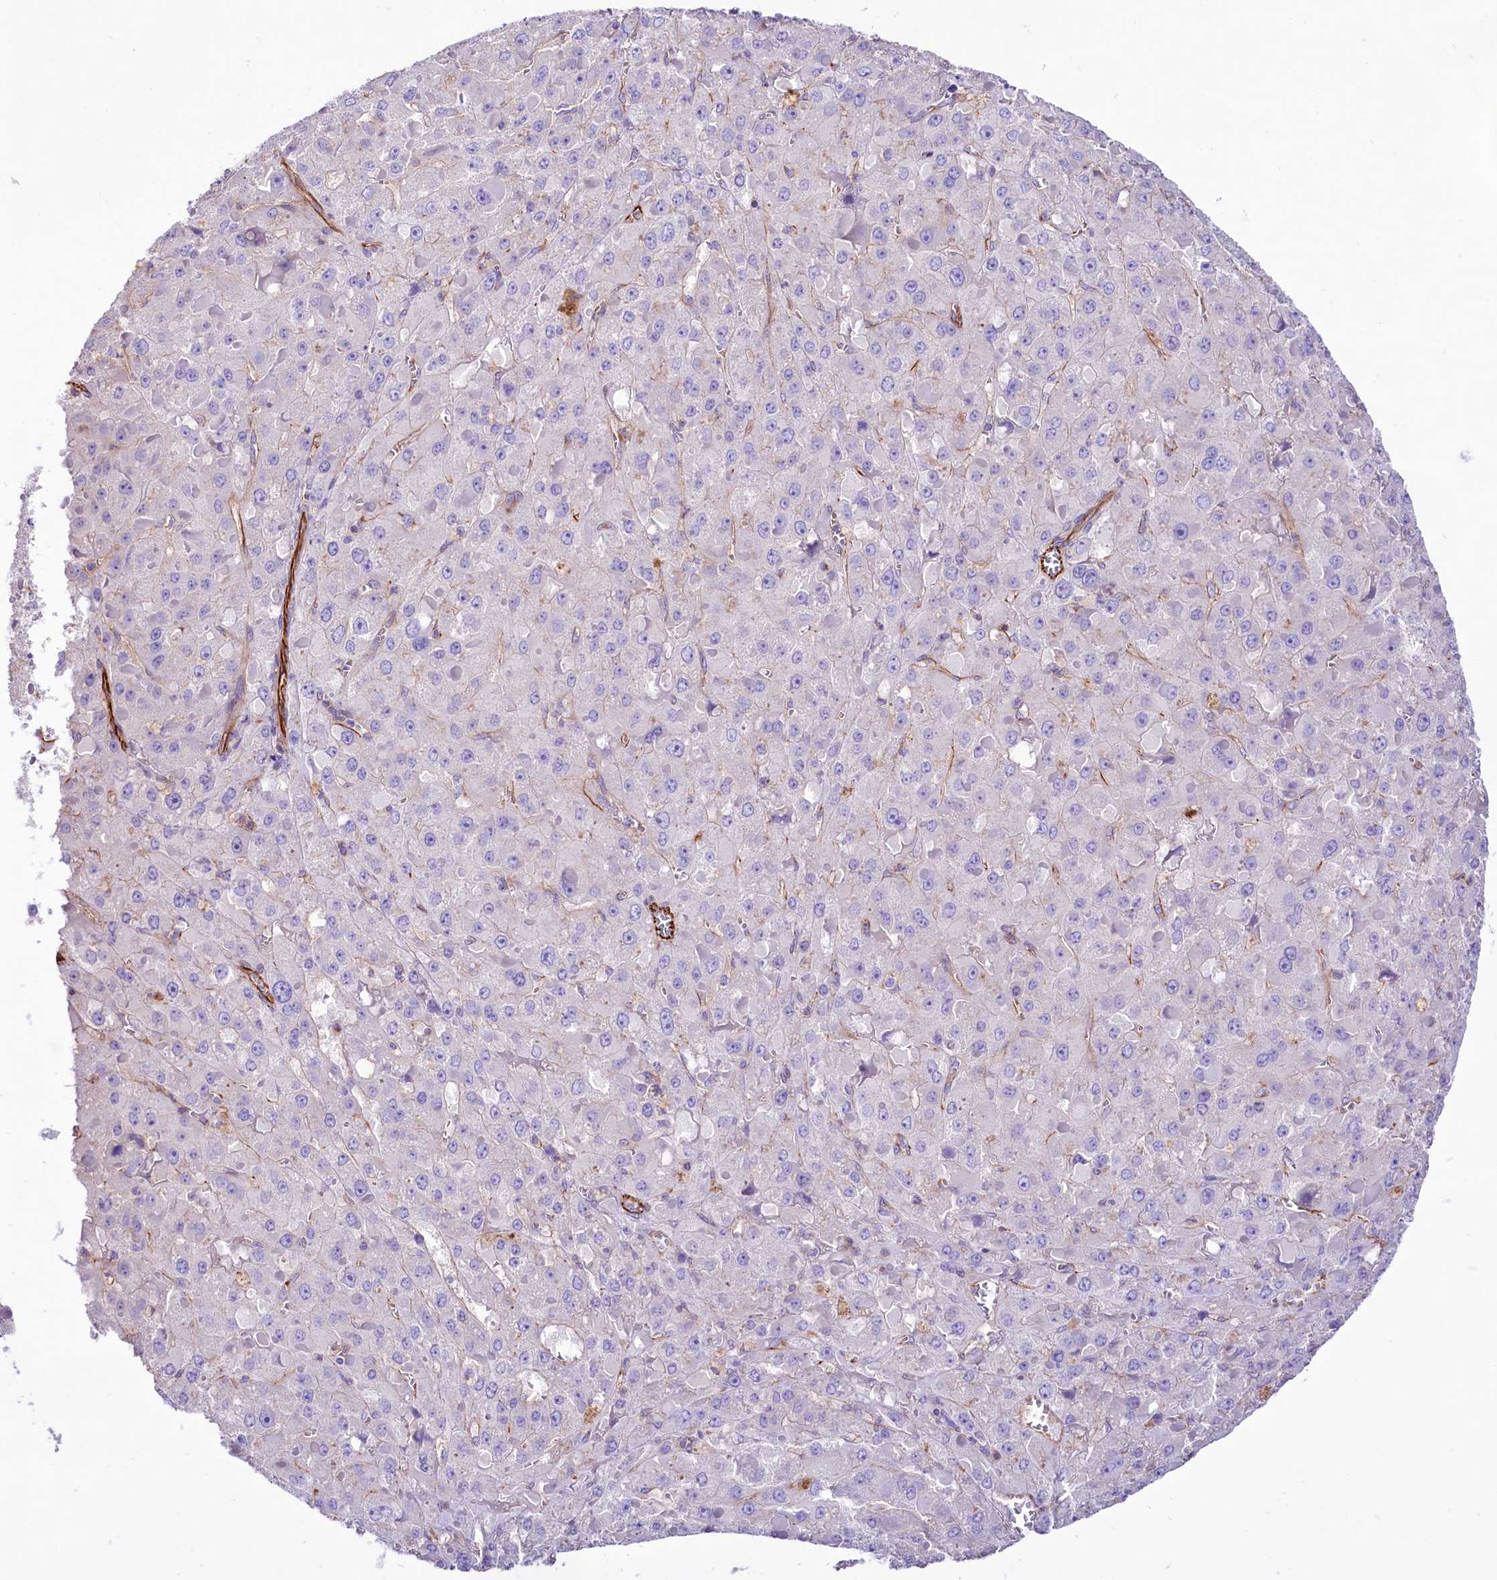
{"staining": {"intensity": "negative", "quantity": "none", "location": "none"}, "tissue": "liver cancer", "cell_type": "Tumor cells", "image_type": "cancer", "snomed": [{"axis": "morphology", "description": "Carcinoma, Hepatocellular, NOS"}, {"axis": "topography", "description": "Liver"}], "caption": "Histopathology image shows no protein staining in tumor cells of hepatocellular carcinoma (liver) tissue.", "gene": "CD99", "patient": {"sex": "female", "age": 73}}